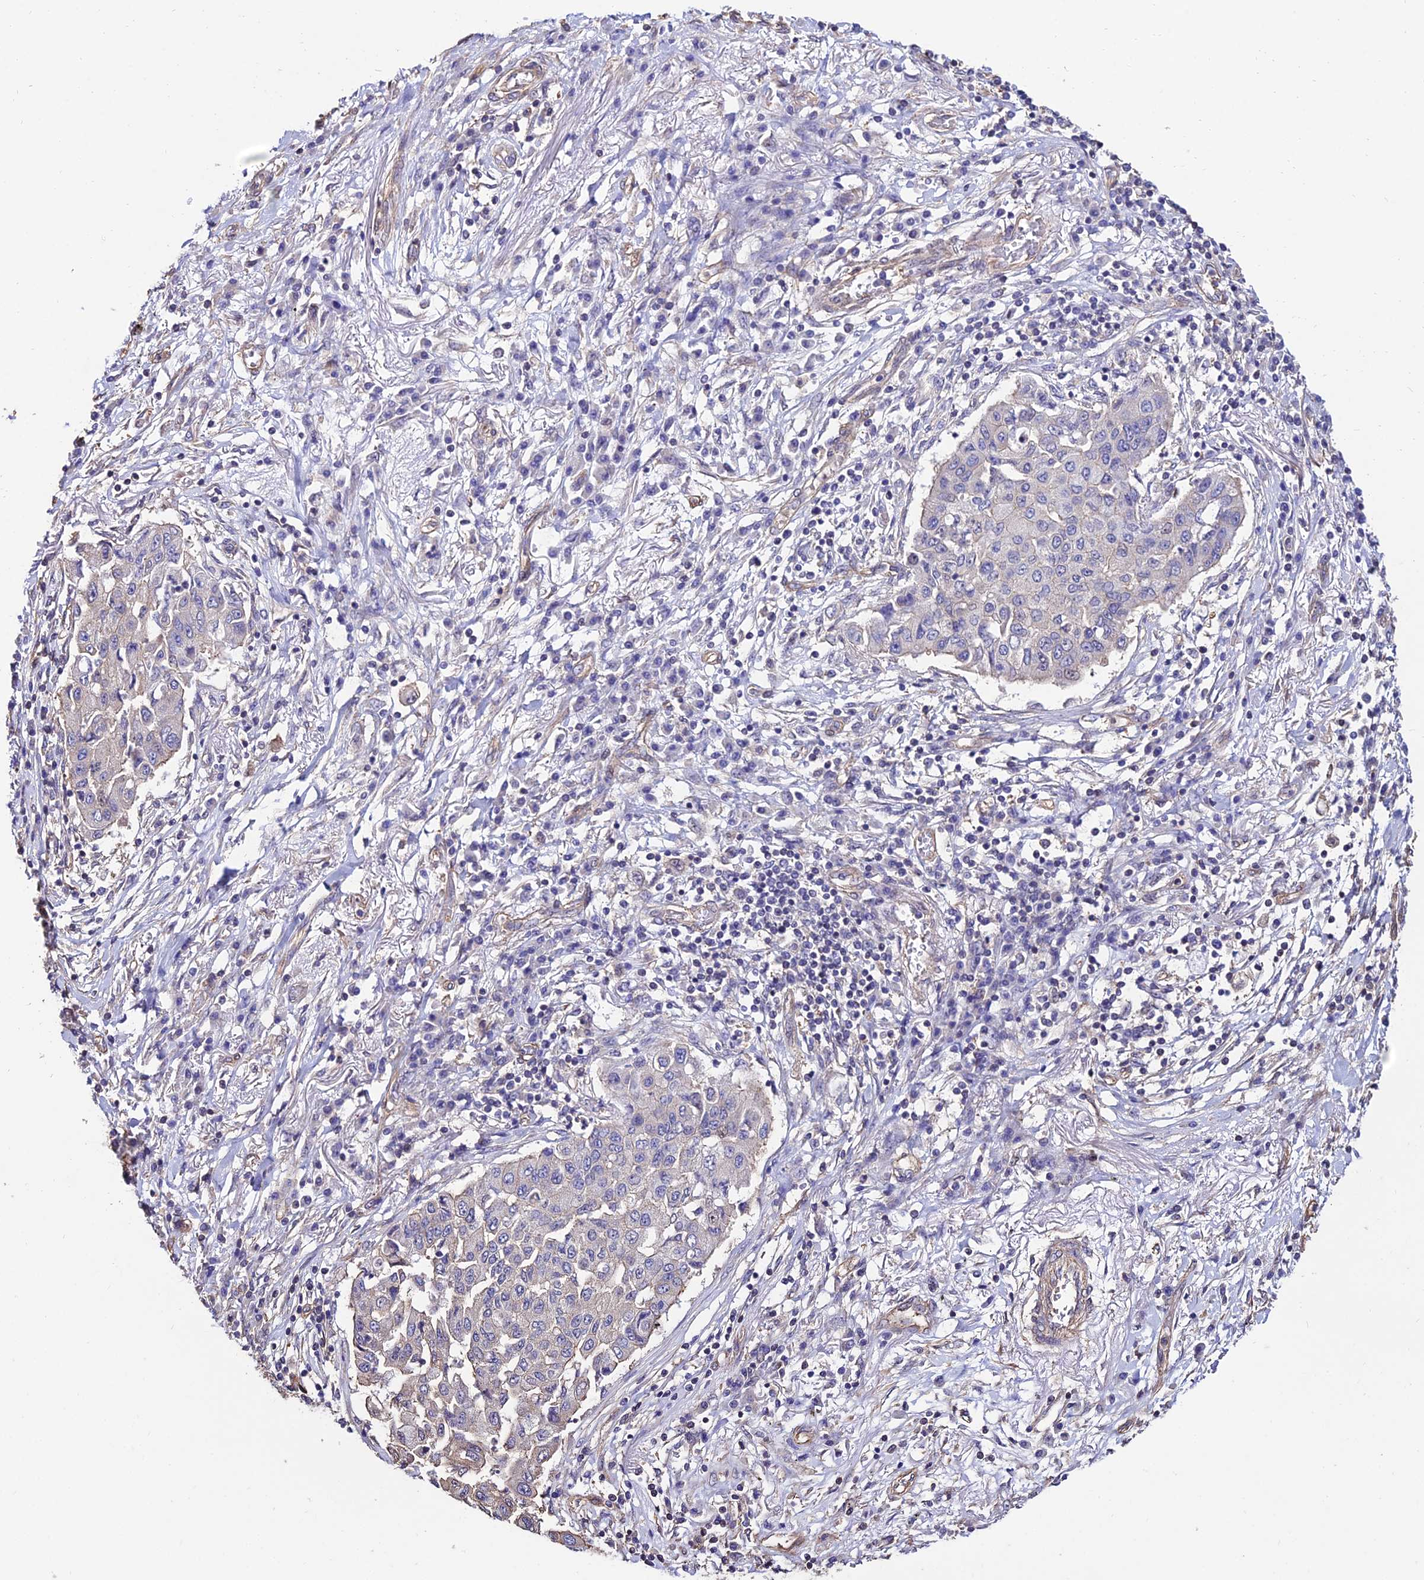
{"staining": {"intensity": "negative", "quantity": "none", "location": "none"}, "tissue": "lung cancer", "cell_type": "Tumor cells", "image_type": "cancer", "snomed": [{"axis": "morphology", "description": "Squamous cell carcinoma, NOS"}, {"axis": "topography", "description": "Lung"}], "caption": "High magnification brightfield microscopy of lung cancer (squamous cell carcinoma) stained with DAB (brown) and counterstained with hematoxylin (blue): tumor cells show no significant staining.", "gene": "CALM2", "patient": {"sex": "male", "age": 74}}